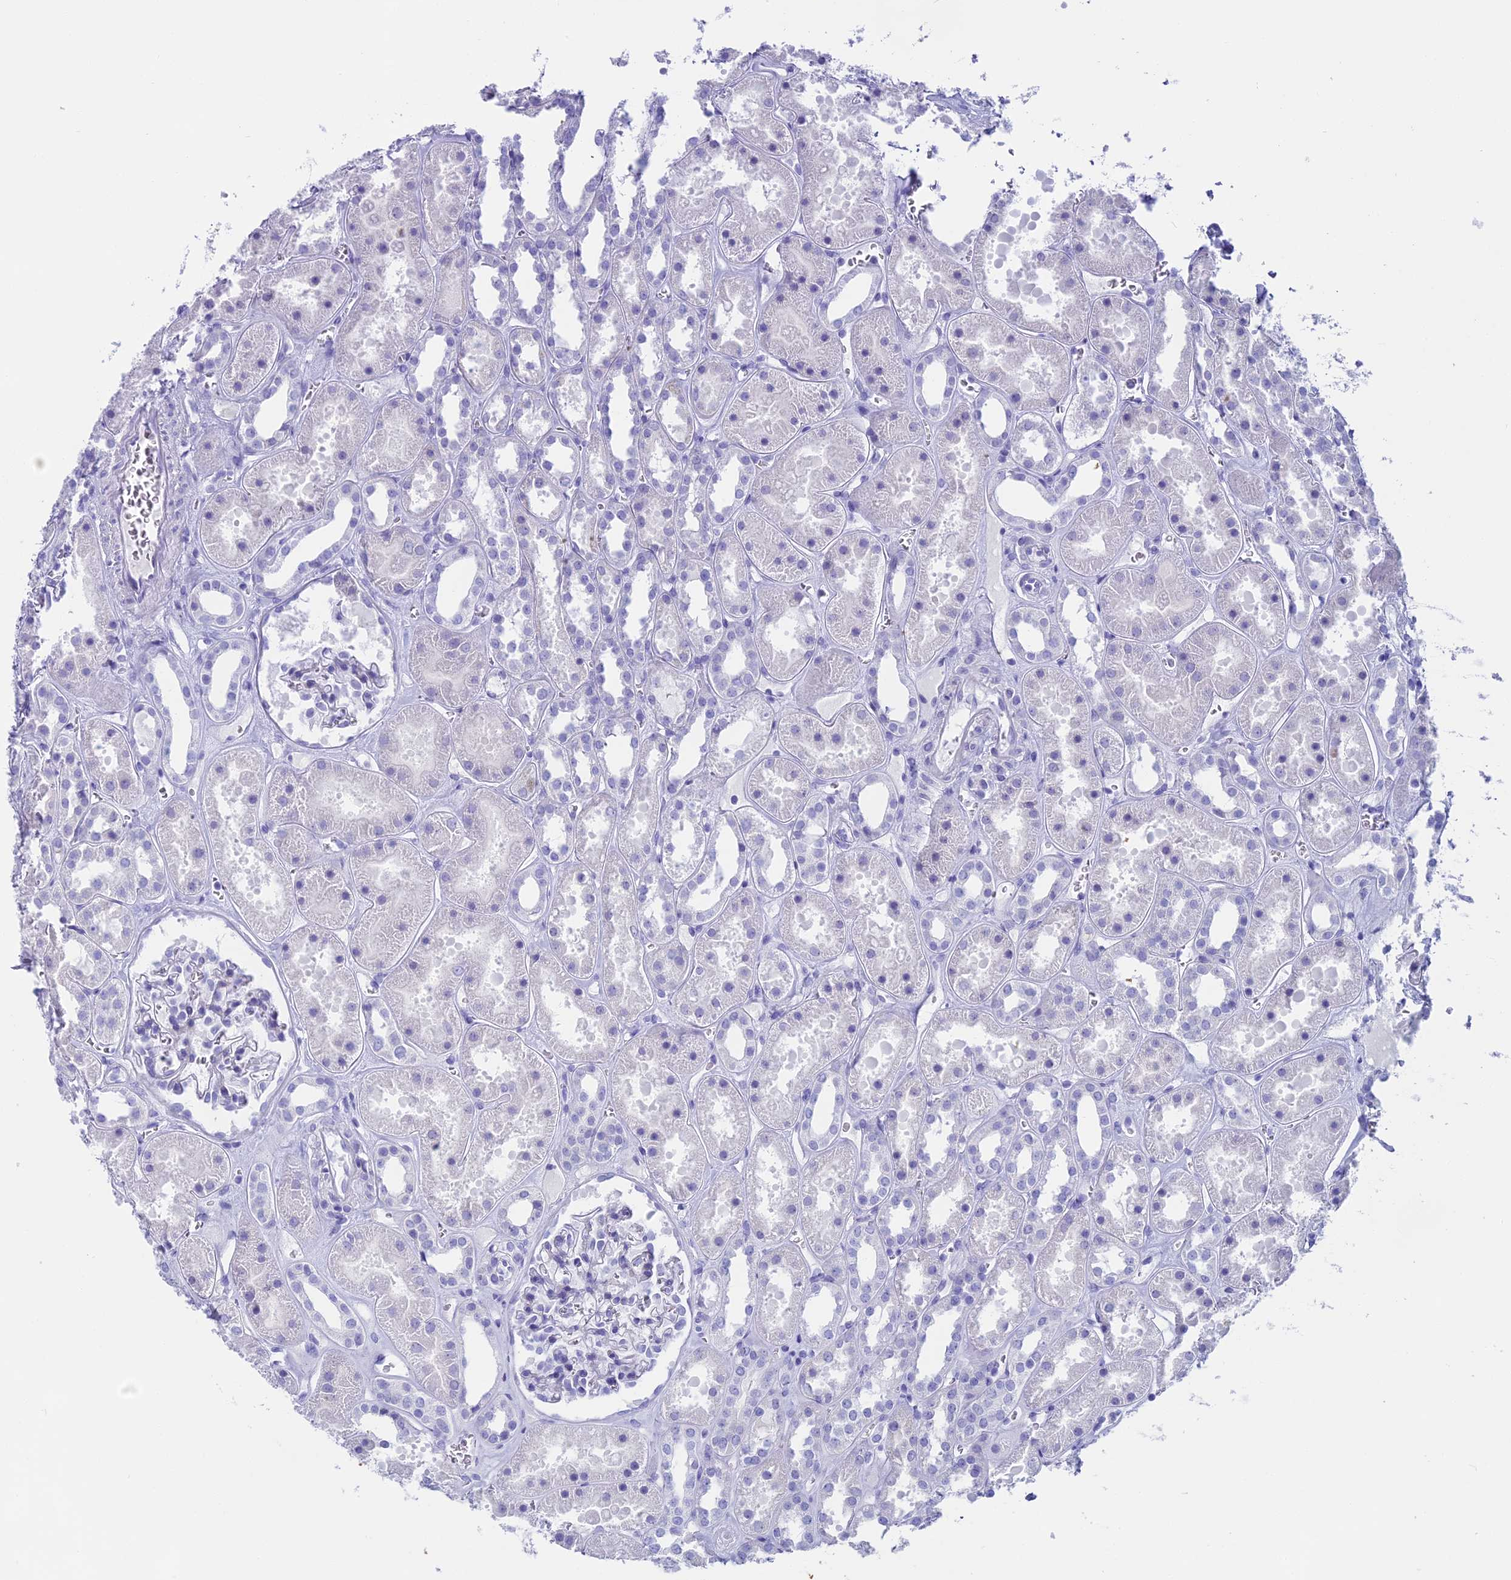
{"staining": {"intensity": "negative", "quantity": "none", "location": "none"}, "tissue": "kidney", "cell_type": "Cells in glomeruli", "image_type": "normal", "snomed": [{"axis": "morphology", "description": "Normal tissue, NOS"}, {"axis": "topography", "description": "Kidney"}], "caption": "Protein analysis of normal kidney demonstrates no significant expression in cells in glomeruli.", "gene": "UNC80", "patient": {"sex": "female", "age": 41}}